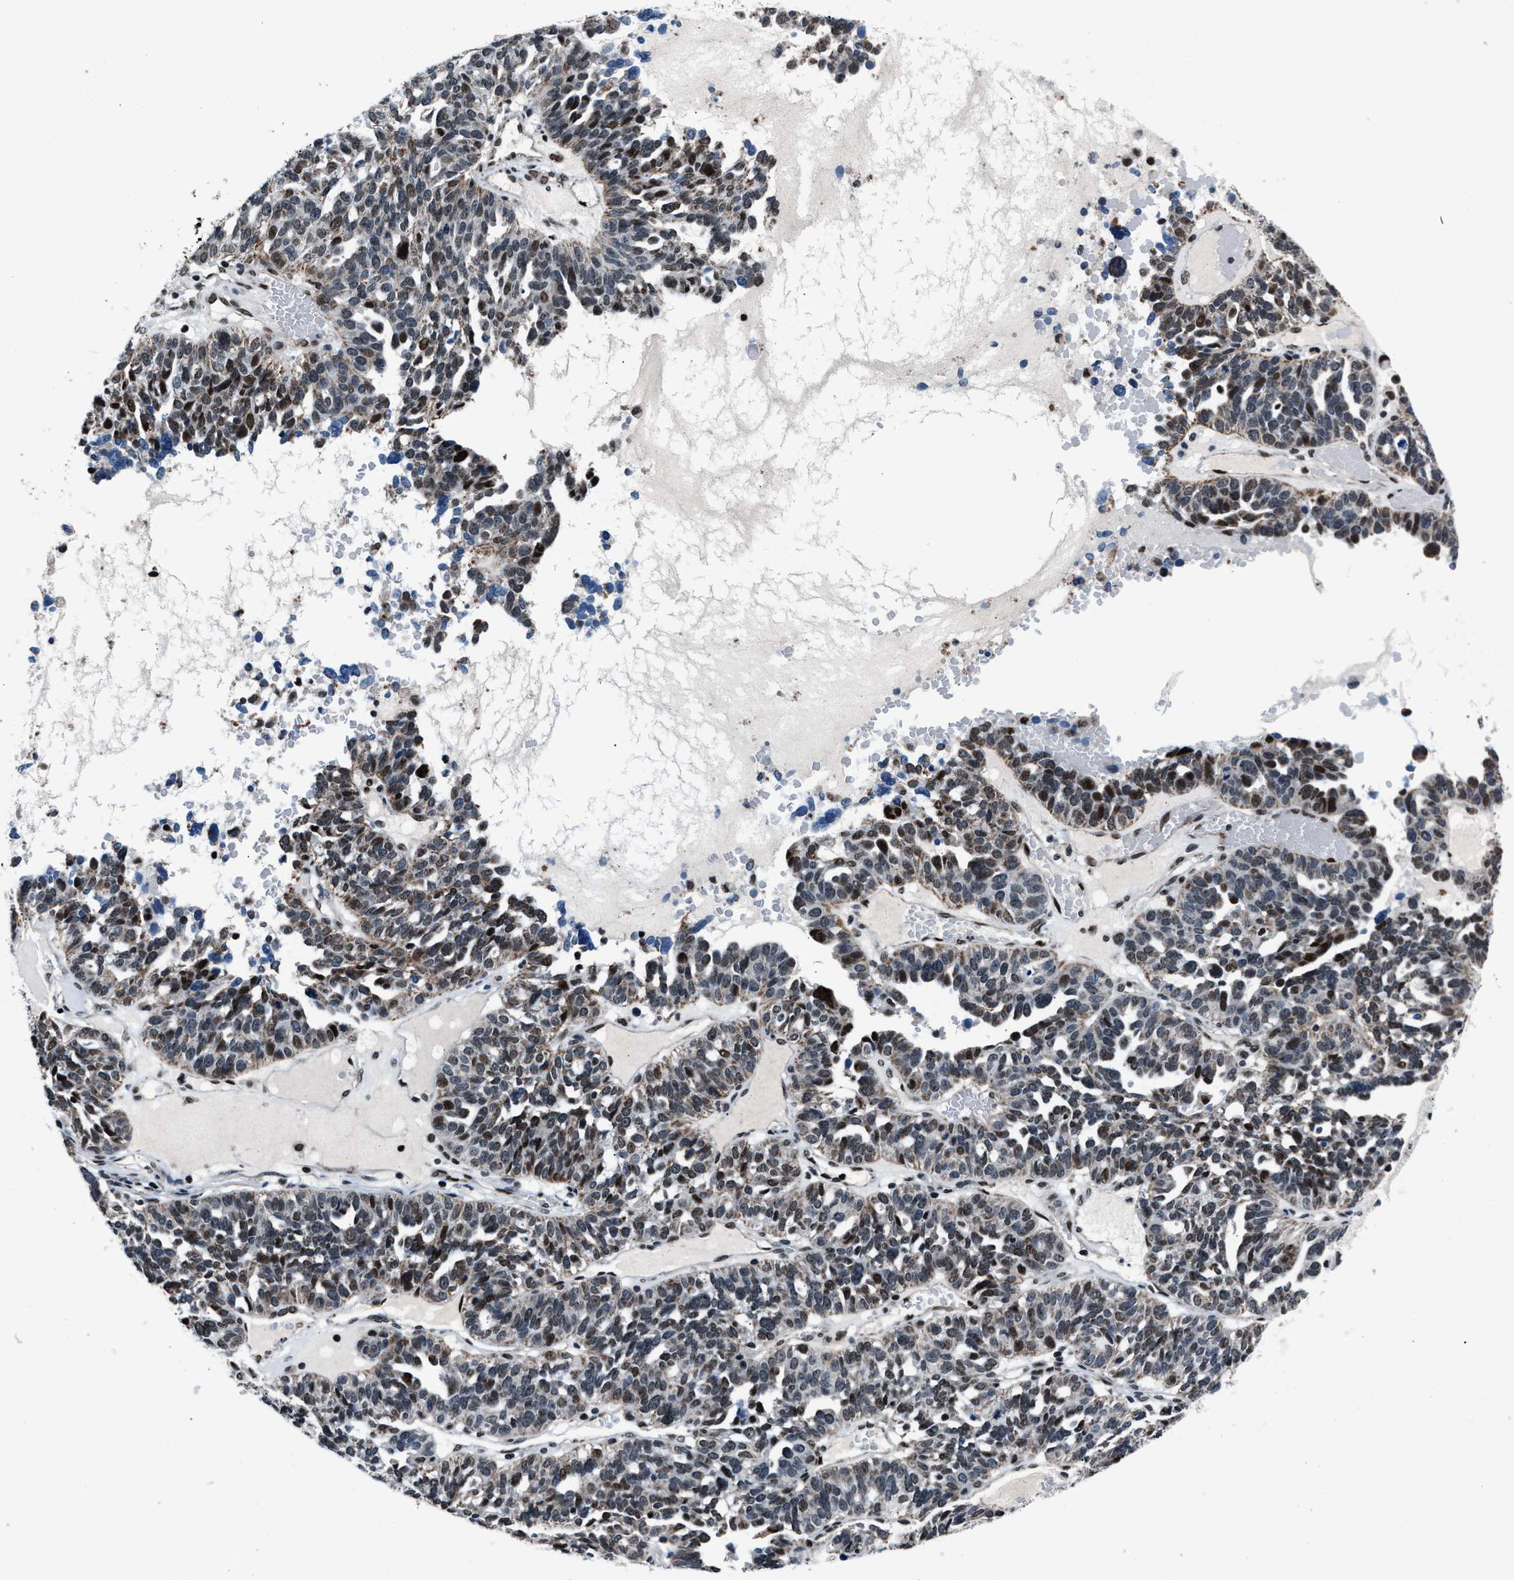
{"staining": {"intensity": "moderate", "quantity": "25%-75%", "location": "nuclear"}, "tissue": "ovarian cancer", "cell_type": "Tumor cells", "image_type": "cancer", "snomed": [{"axis": "morphology", "description": "Cystadenocarcinoma, serous, NOS"}, {"axis": "topography", "description": "Ovary"}], "caption": "A photomicrograph of serous cystadenocarcinoma (ovarian) stained for a protein reveals moderate nuclear brown staining in tumor cells. (DAB IHC with brightfield microscopy, high magnification).", "gene": "PRRC2B", "patient": {"sex": "female", "age": 59}}